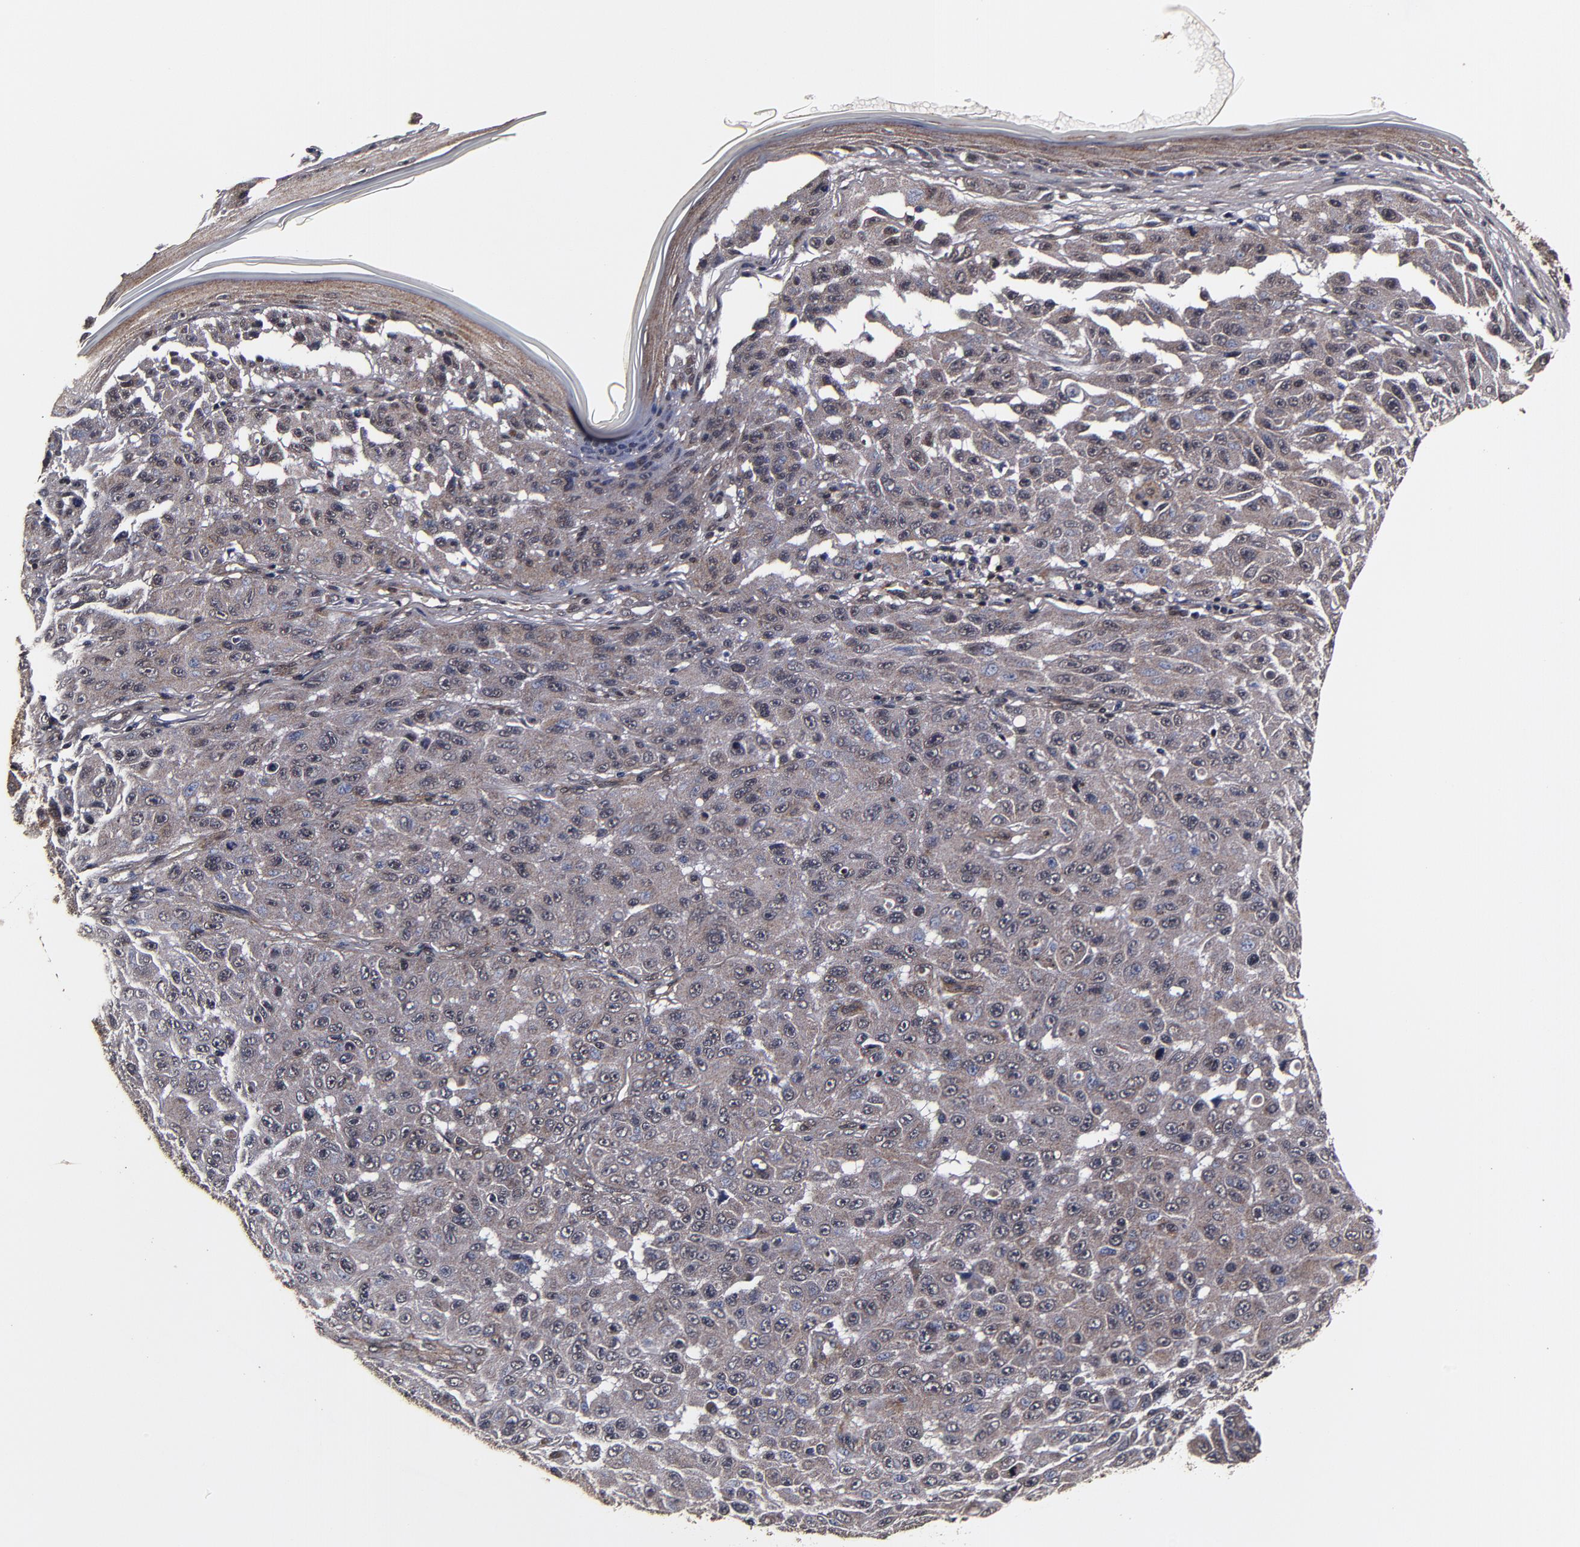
{"staining": {"intensity": "moderate", "quantity": ">75%", "location": "cytoplasmic/membranous"}, "tissue": "melanoma", "cell_type": "Tumor cells", "image_type": "cancer", "snomed": [{"axis": "morphology", "description": "Malignant melanoma, NOS"}, {"axis": "topography", "description": "Skin"}], "caption": "Immunohistochemical staining of malignant melanoma displays medium levels of moderate cytoplasmic/membranous expression in approximately >75% of tumor cells.", "gene": "MMP15", "patient": {"sex": "male", "age": 30}}